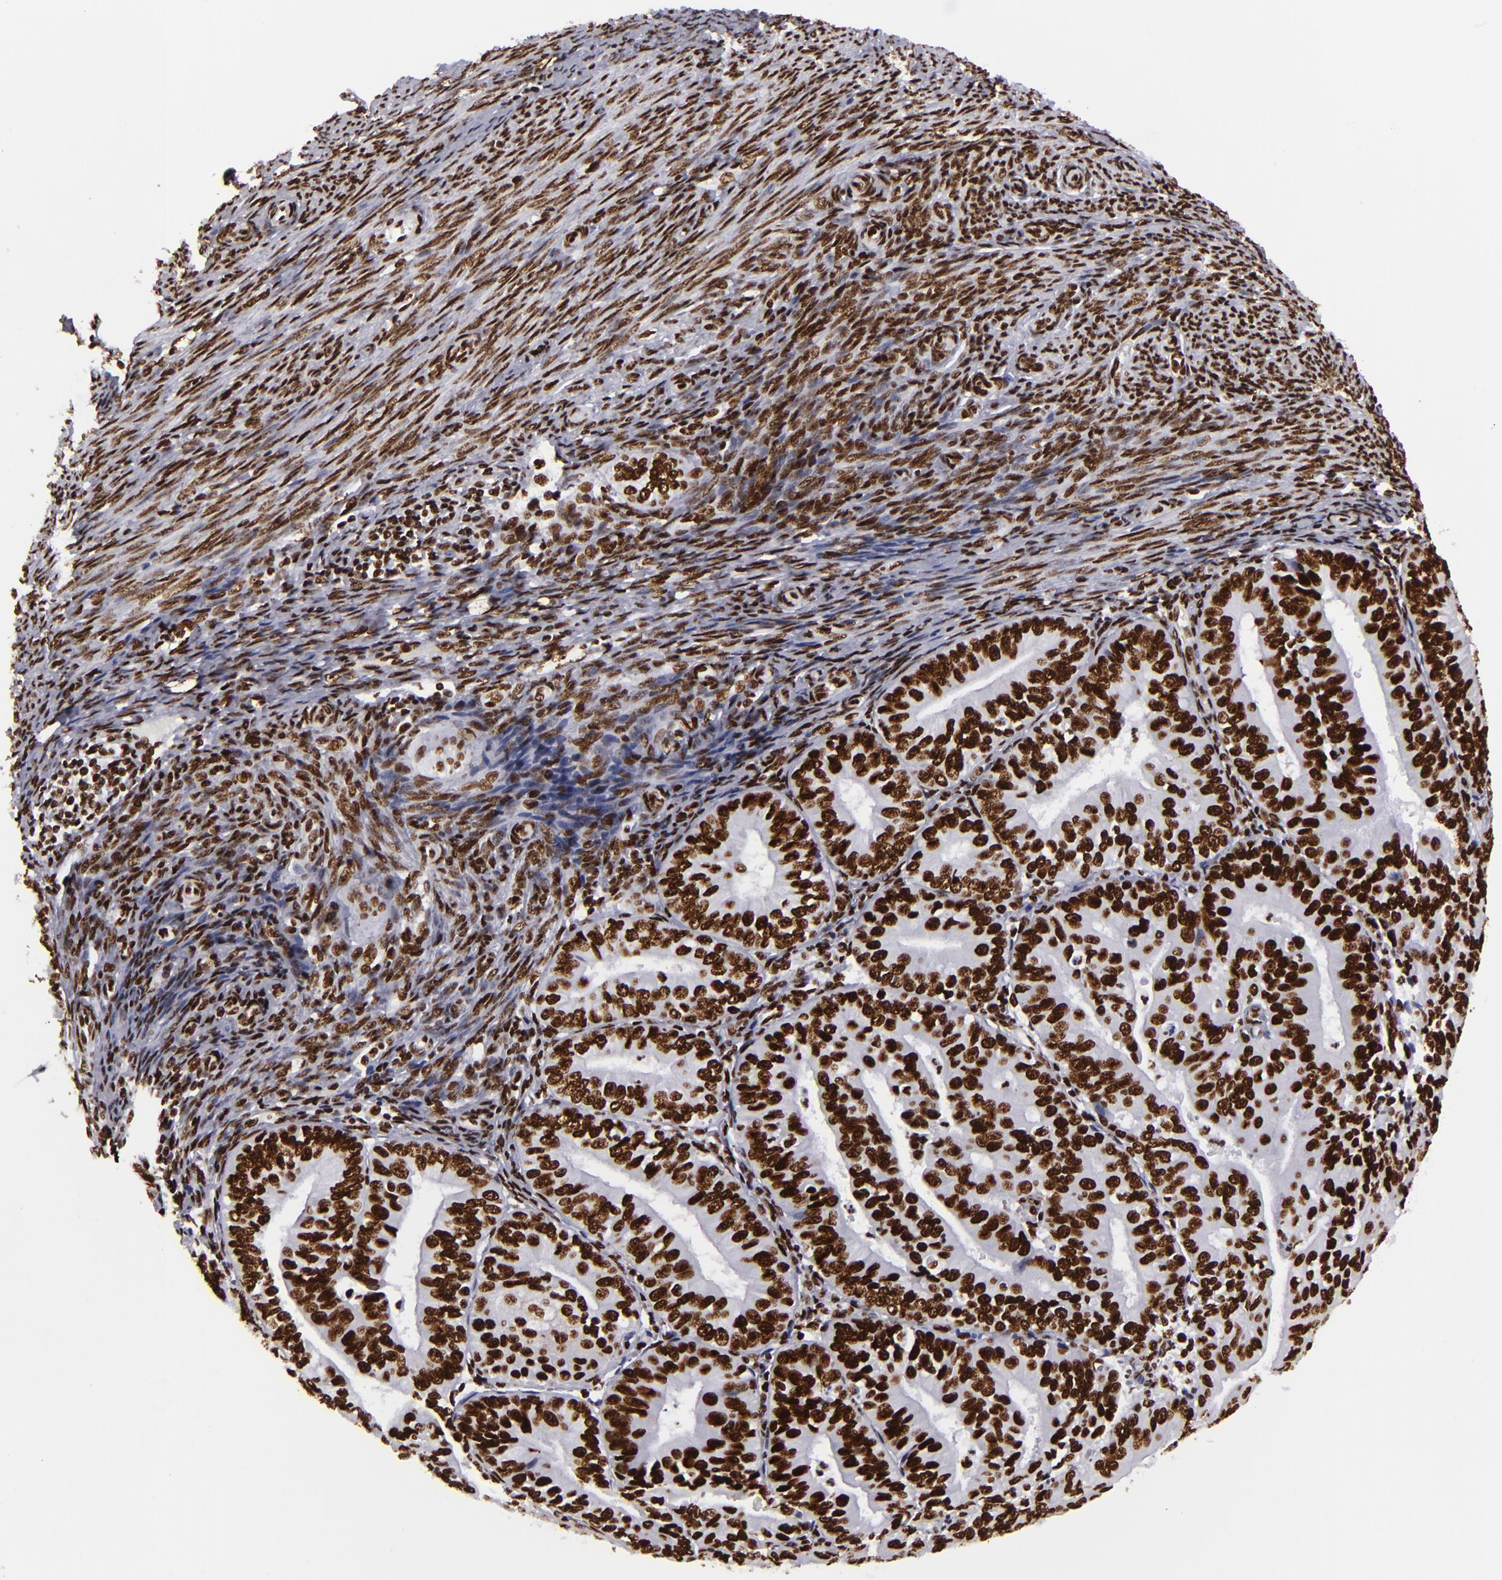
{"staining": {"intensity": "strong", "quantity": ">75%", "location": "nuclear"}, "tissue": "endometrial cancer", "cell_type": "Tumor cells", "image_type": "cancer", "snomed": [{"axis": "morphology", "description": "Adenocarcinoma, NOS"}, {"axis": "topography", "description": "Endometrium"}], "caption": "Tumor cells demonstrate strong nuclear positivity in about >75% of cells in endometrial adenocarcinoma.", "gene": "SAFB", "patient": {"sex": "female", "age": 79}}